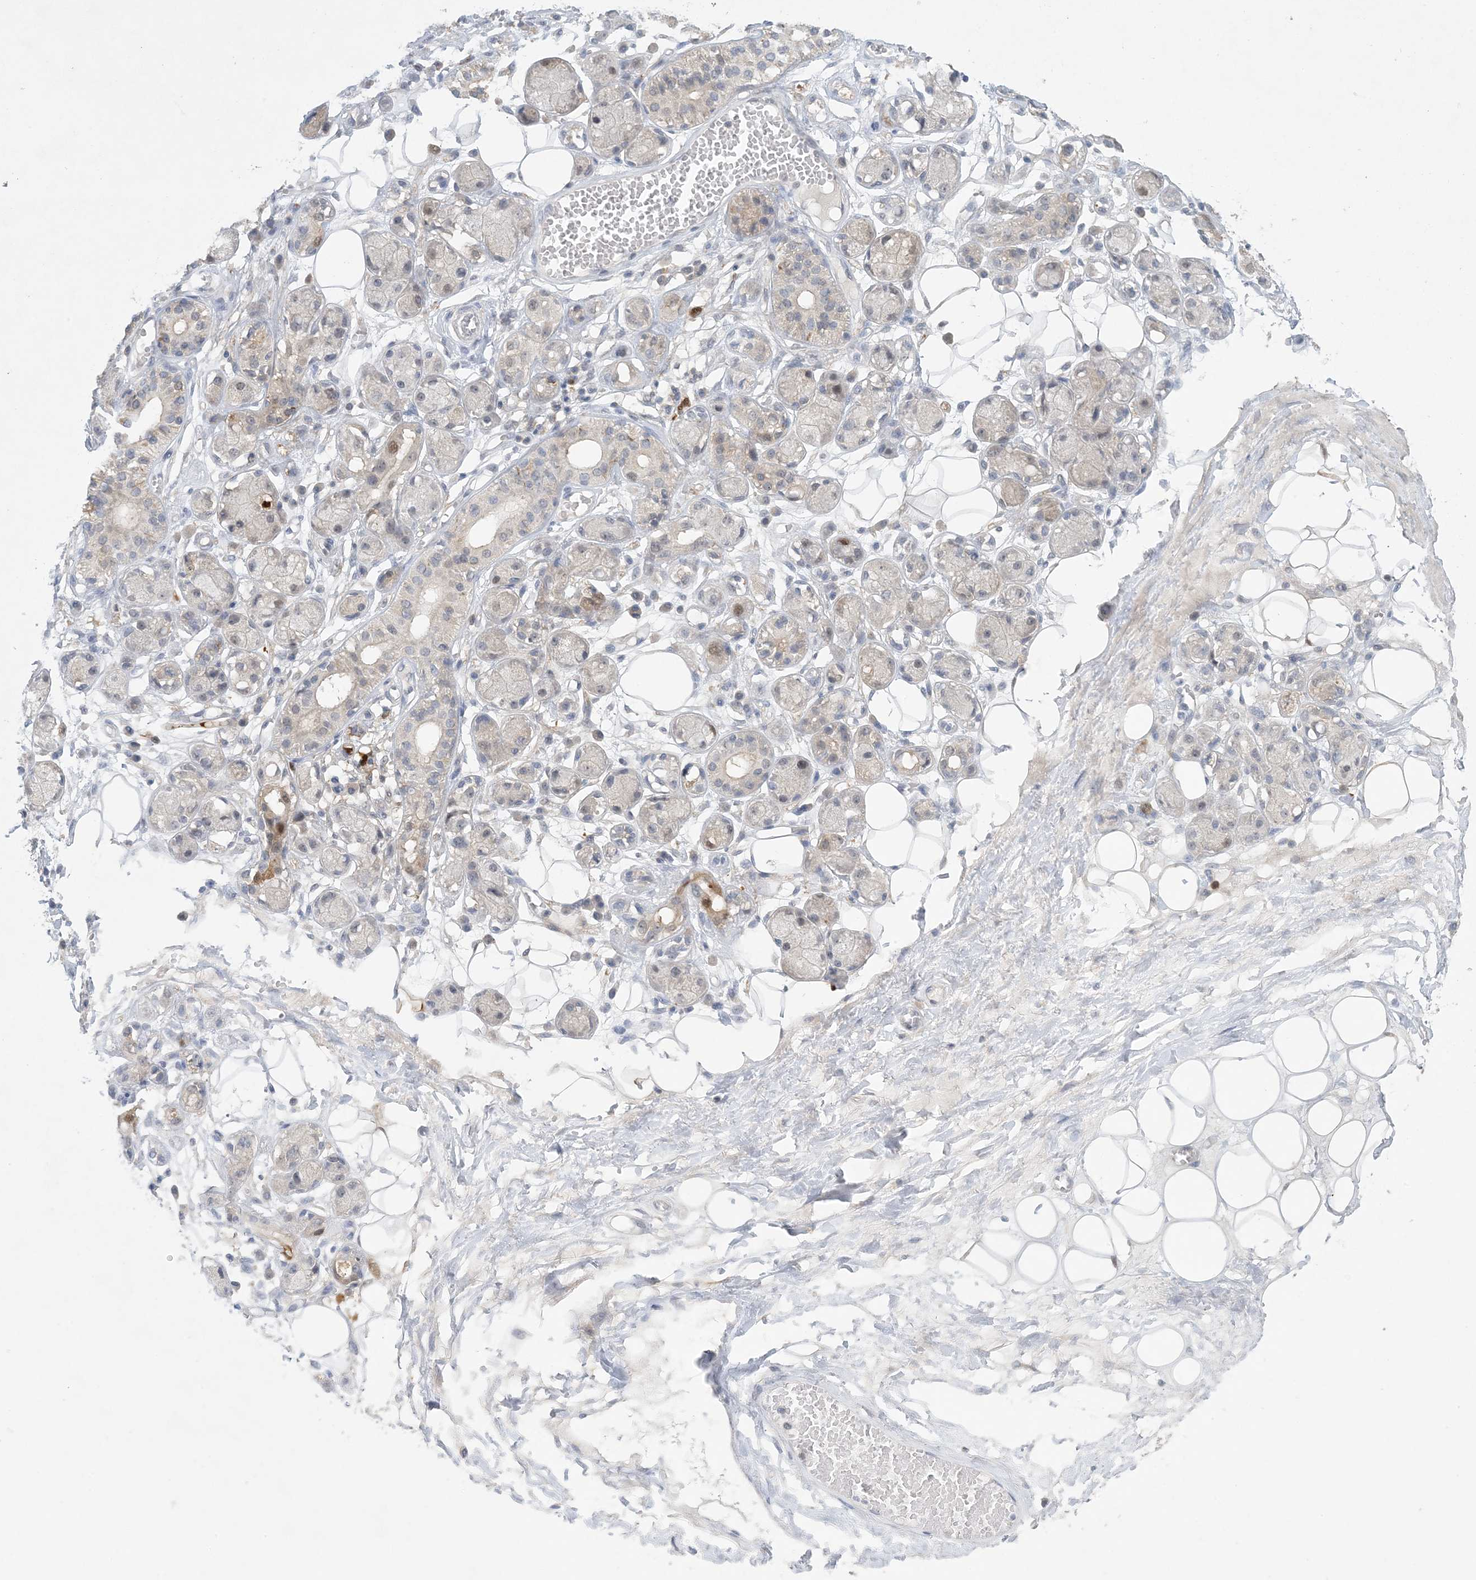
{"staining": {"intensity": "negative", "quantity": "none", "location": "none"}, "tissue": "adipose tissue", "cell_type": "Adipocytes", "image_type": "normal", "snomed": [{"axis": "morphology", "description": "Normal tissue, NOS"}, {"axis": "morphology", "description": "Inflammation, NOS"}, {"axis": "topography", "description": "Salivary gland"}, {"axis": "topography", "description": "Peripheral nerve tissue"}], "caption": "Adipose tissue stained for a protein using immunohistochemistry (IHC) demonstrates no expression adipocytes.", "gene": "HMGCS1", "patient": {"sex": "female", "age": 75}}